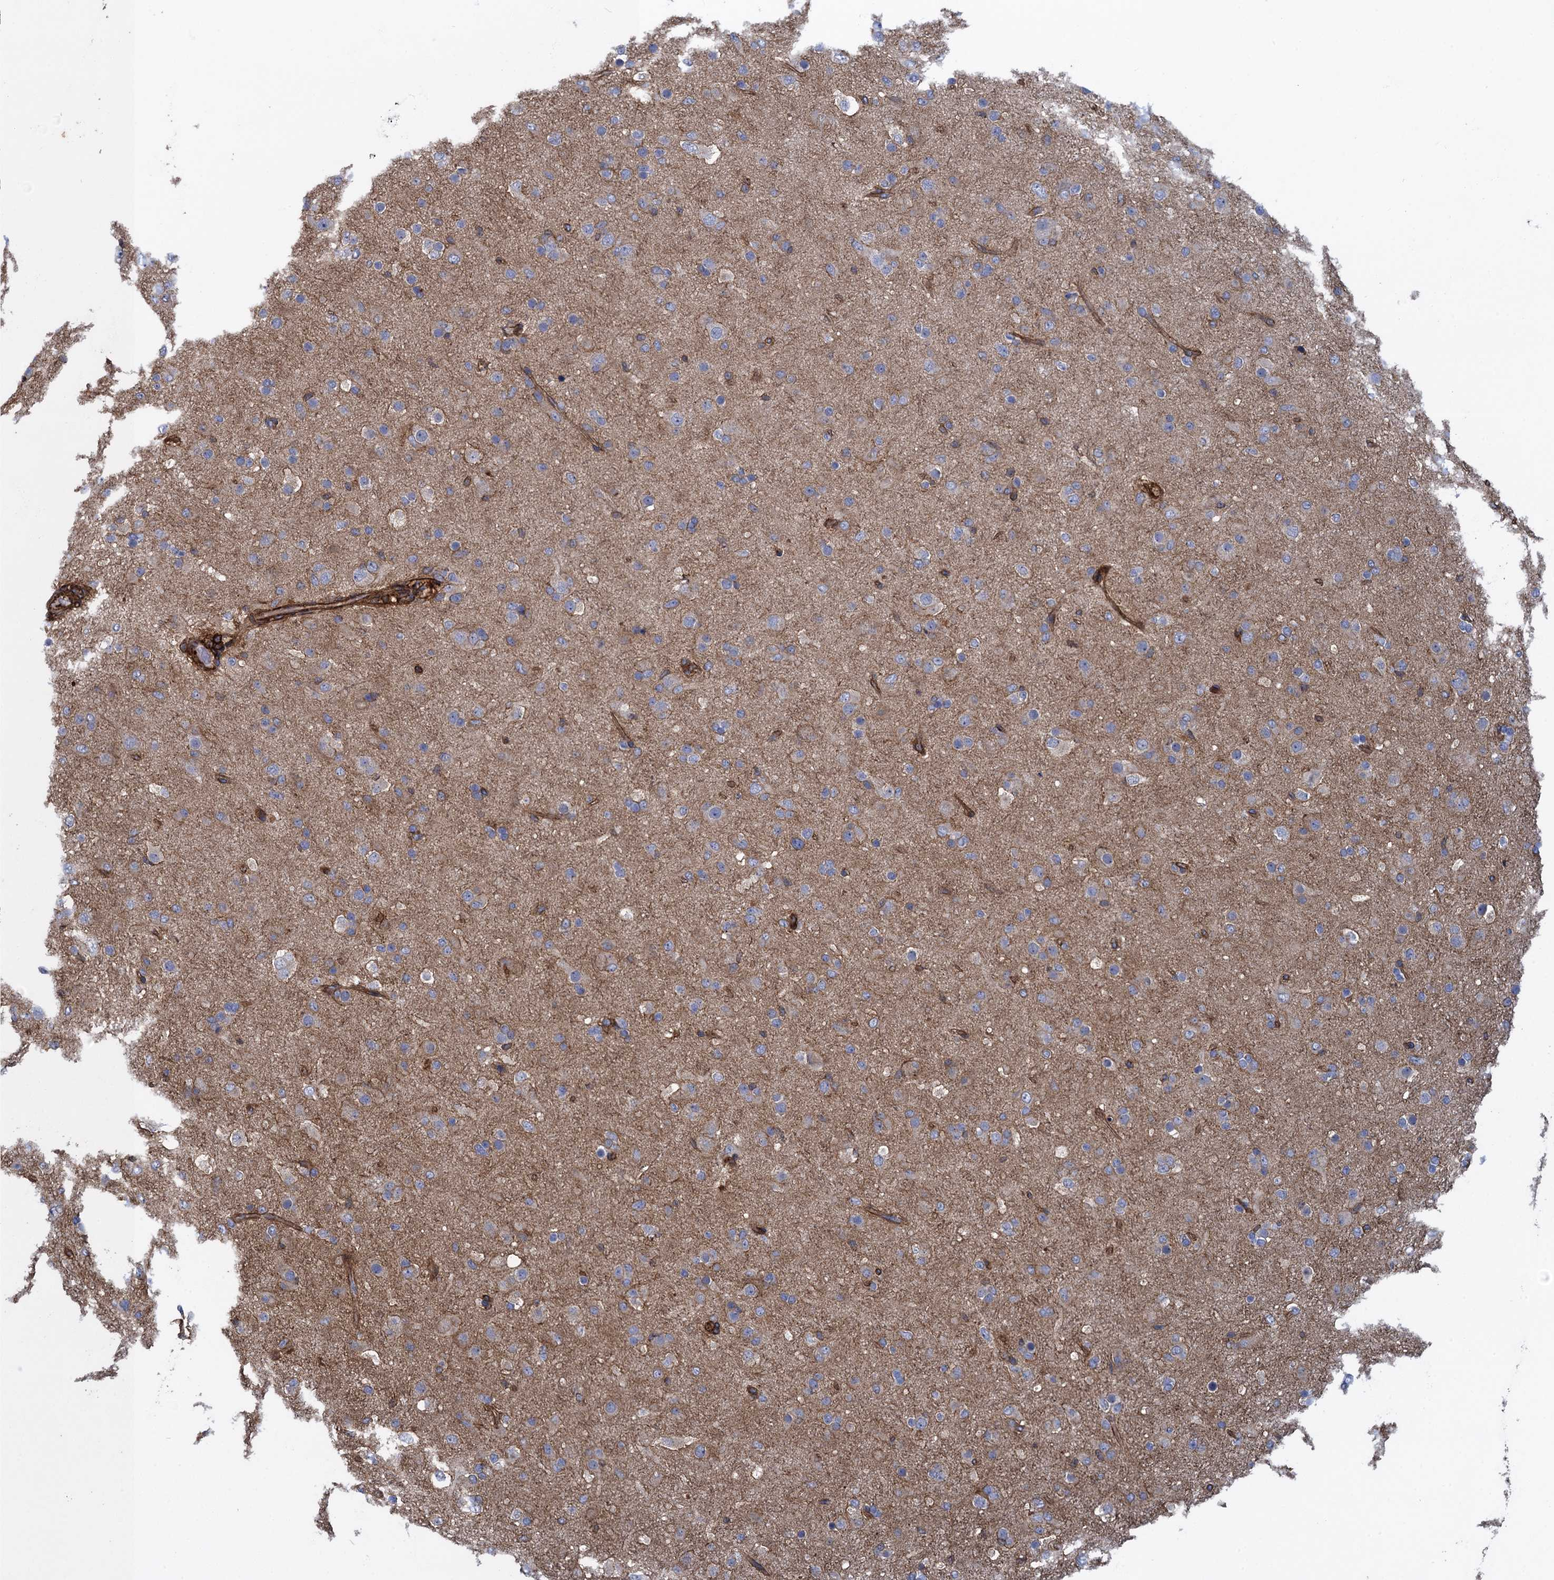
{"staining": {"intensity": "weak", "quantity": "<25%", "location": "cytoplasmic/membranous"}, "tissue": "glioma", "cell_type": "Tumor cells", "image_type": "cancer", "snomed": [{"axis": "morphology", "description": "Glioma, malignant, Low grade"}, {"axis": "topography", "description": "Brain"}], "caption": "There is no significant staining in tumor cells of malignant glioma (low-grade). (DAB (3,3'-diaminobenzidine) immunohistochemistry, high magnification).", "gene": "PROSER2", "patient": {"sex": "male", "age": 65}}